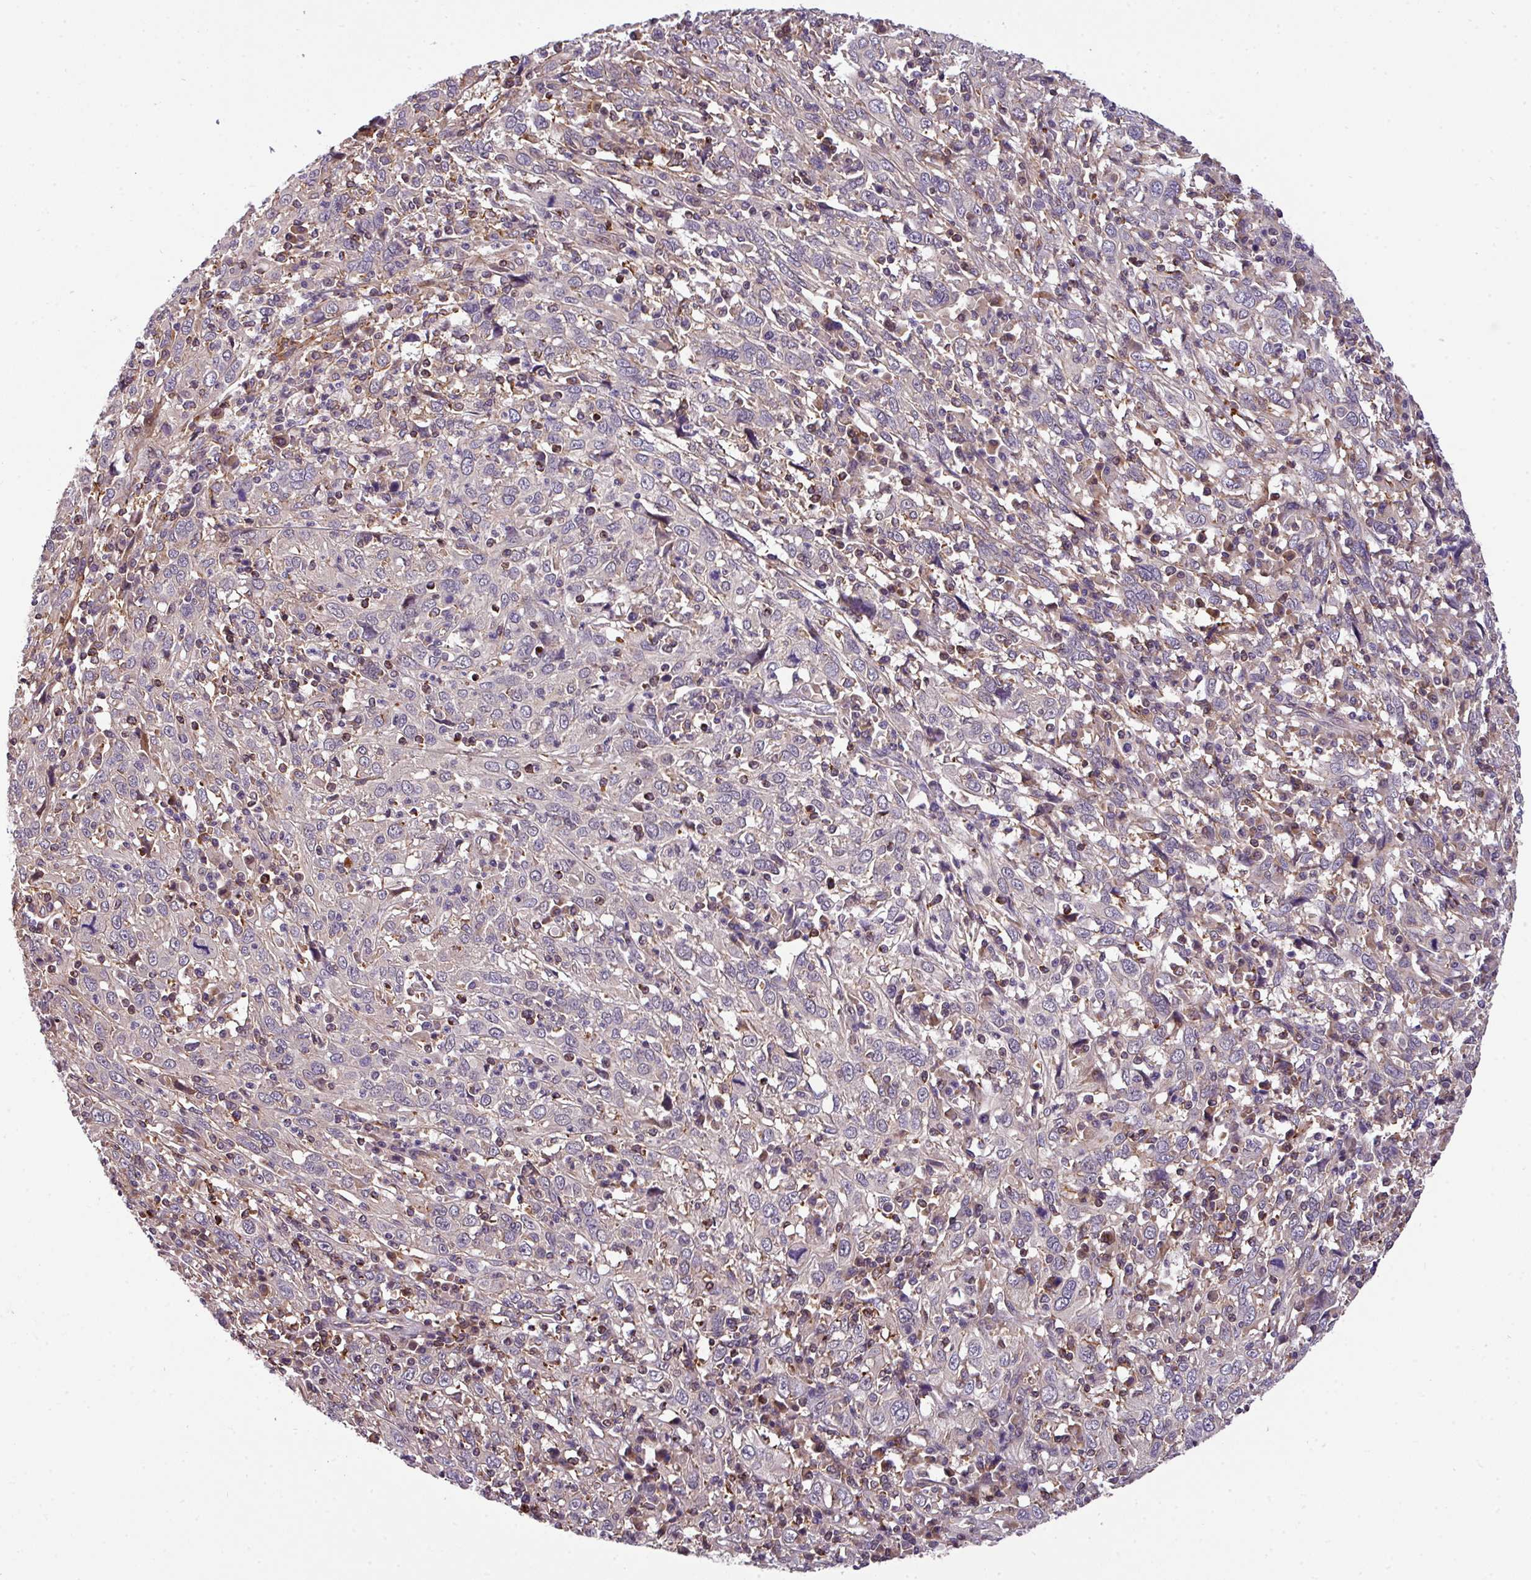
{"staining": {"intensity": "negative", "quantity": "none", "location": "none"}, "tissue": "cervical cancer", "cell_type": "Tumor cells", "image_type": "cancer", "snomed": [{"axis": "morphology", "description": "Squamous cell carcinoma, NOS"}, {"axis": "topography", "description": "Cervix"}], "caption": "Tumor cells show no significant positivity in cervical squamous cell carcinoma. Brightfield microscopy of immunohistochemistry stained with DAB (brown) and hematoxylin (blue), captured at high magnification.", "gene": "CASS4", "patient": {"sex": "female", "age": 46}}